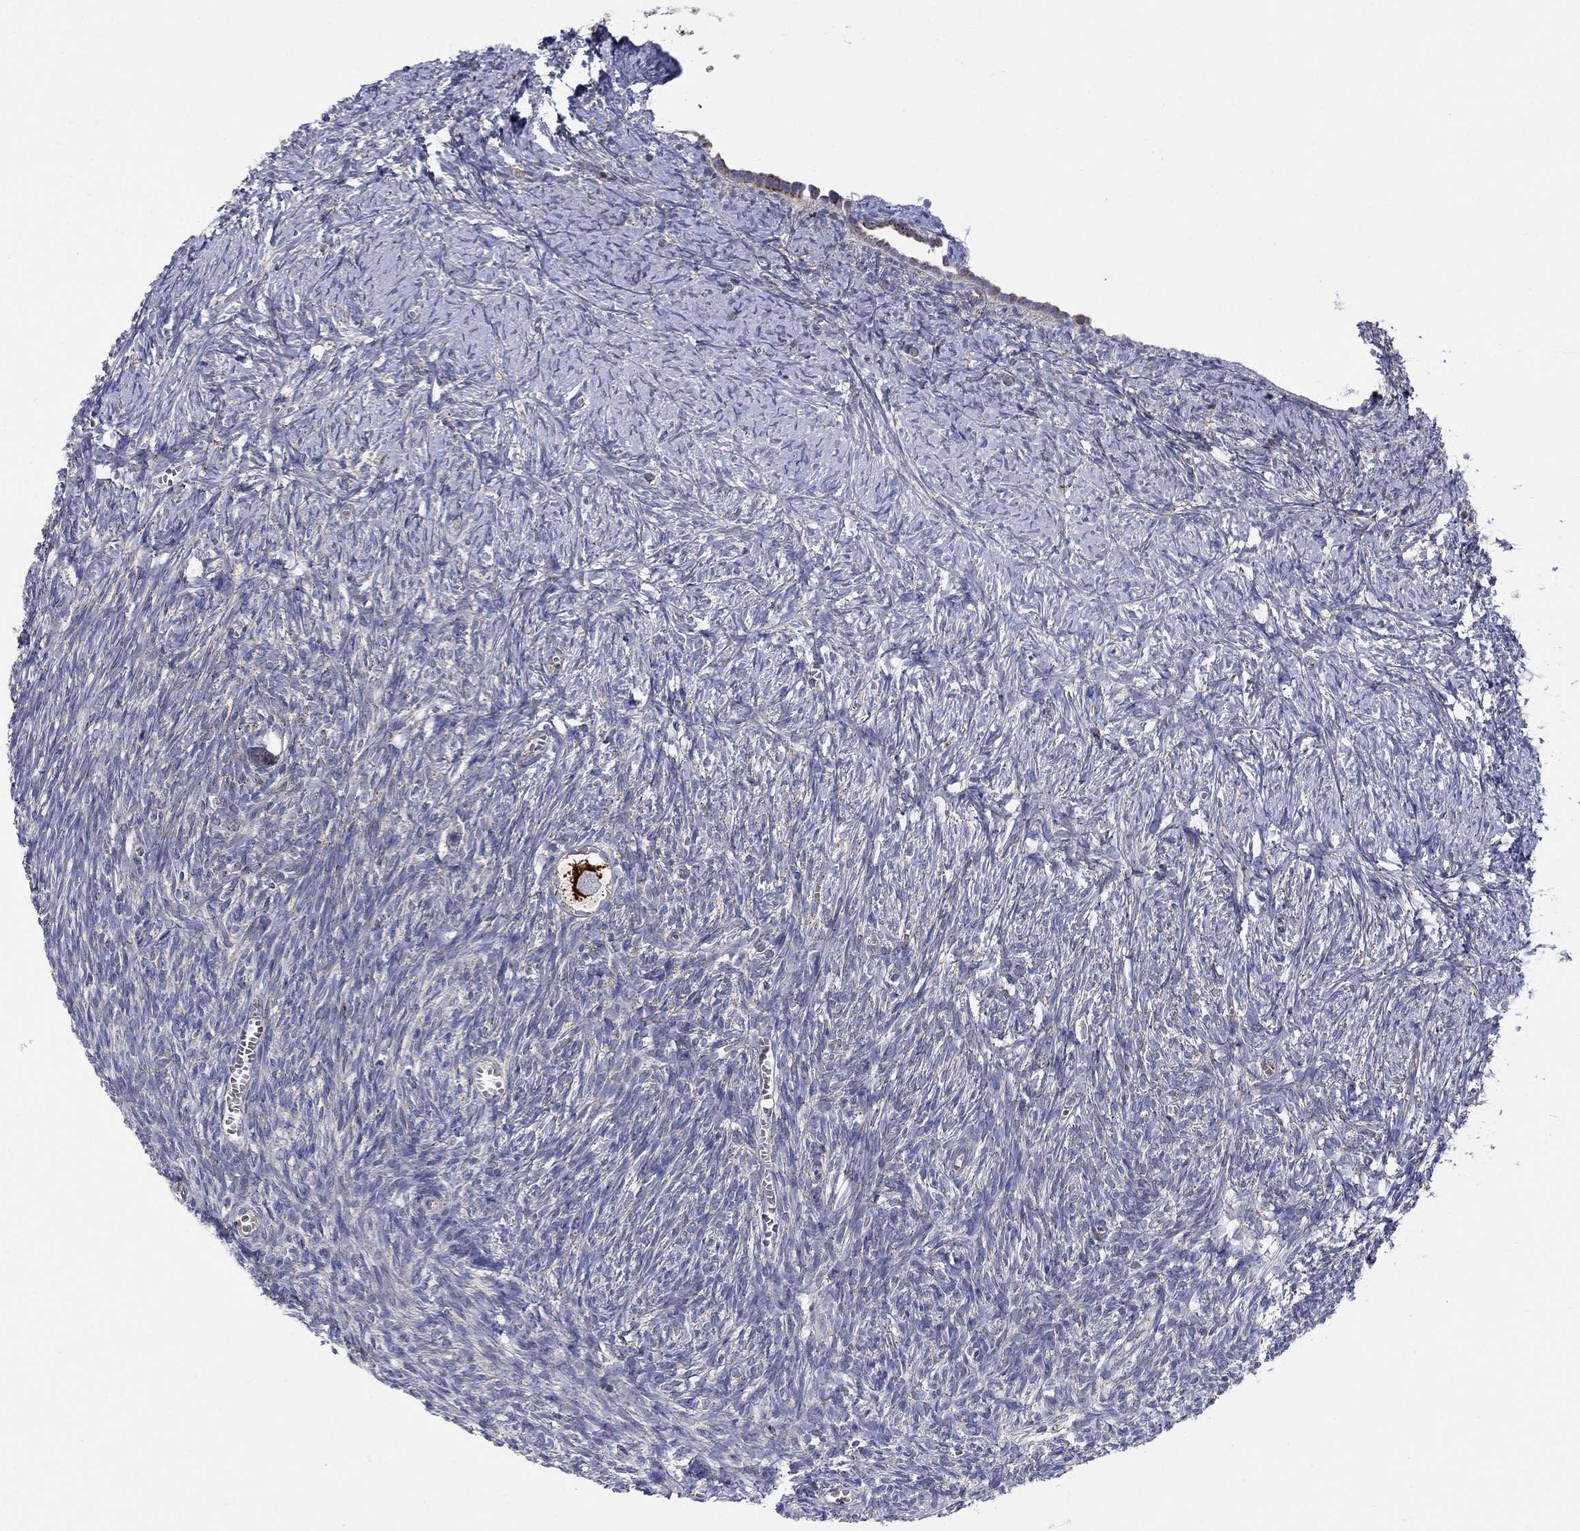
{"staining": {"intensity": "strong", "quantity": "25%-75%", "location": "cytoplasmic/membranous"}, "tissue": "ovary", "cell_type": "Follicle cells", "image_type": "normal", "snomed": [{"axis": "morphology", "description": "Normal tissue, NOS"}, {"axis": "topography", "description": "Ovary"}], "caption": "Immunohistochemistry (IHC) of benign ovary demonstrates high levels of strong cytoplasmic/membranous staining in about 25%-75% of follicle cells.", "gene": "HPS5", "patient": {"sex": "female", "age": 43}}